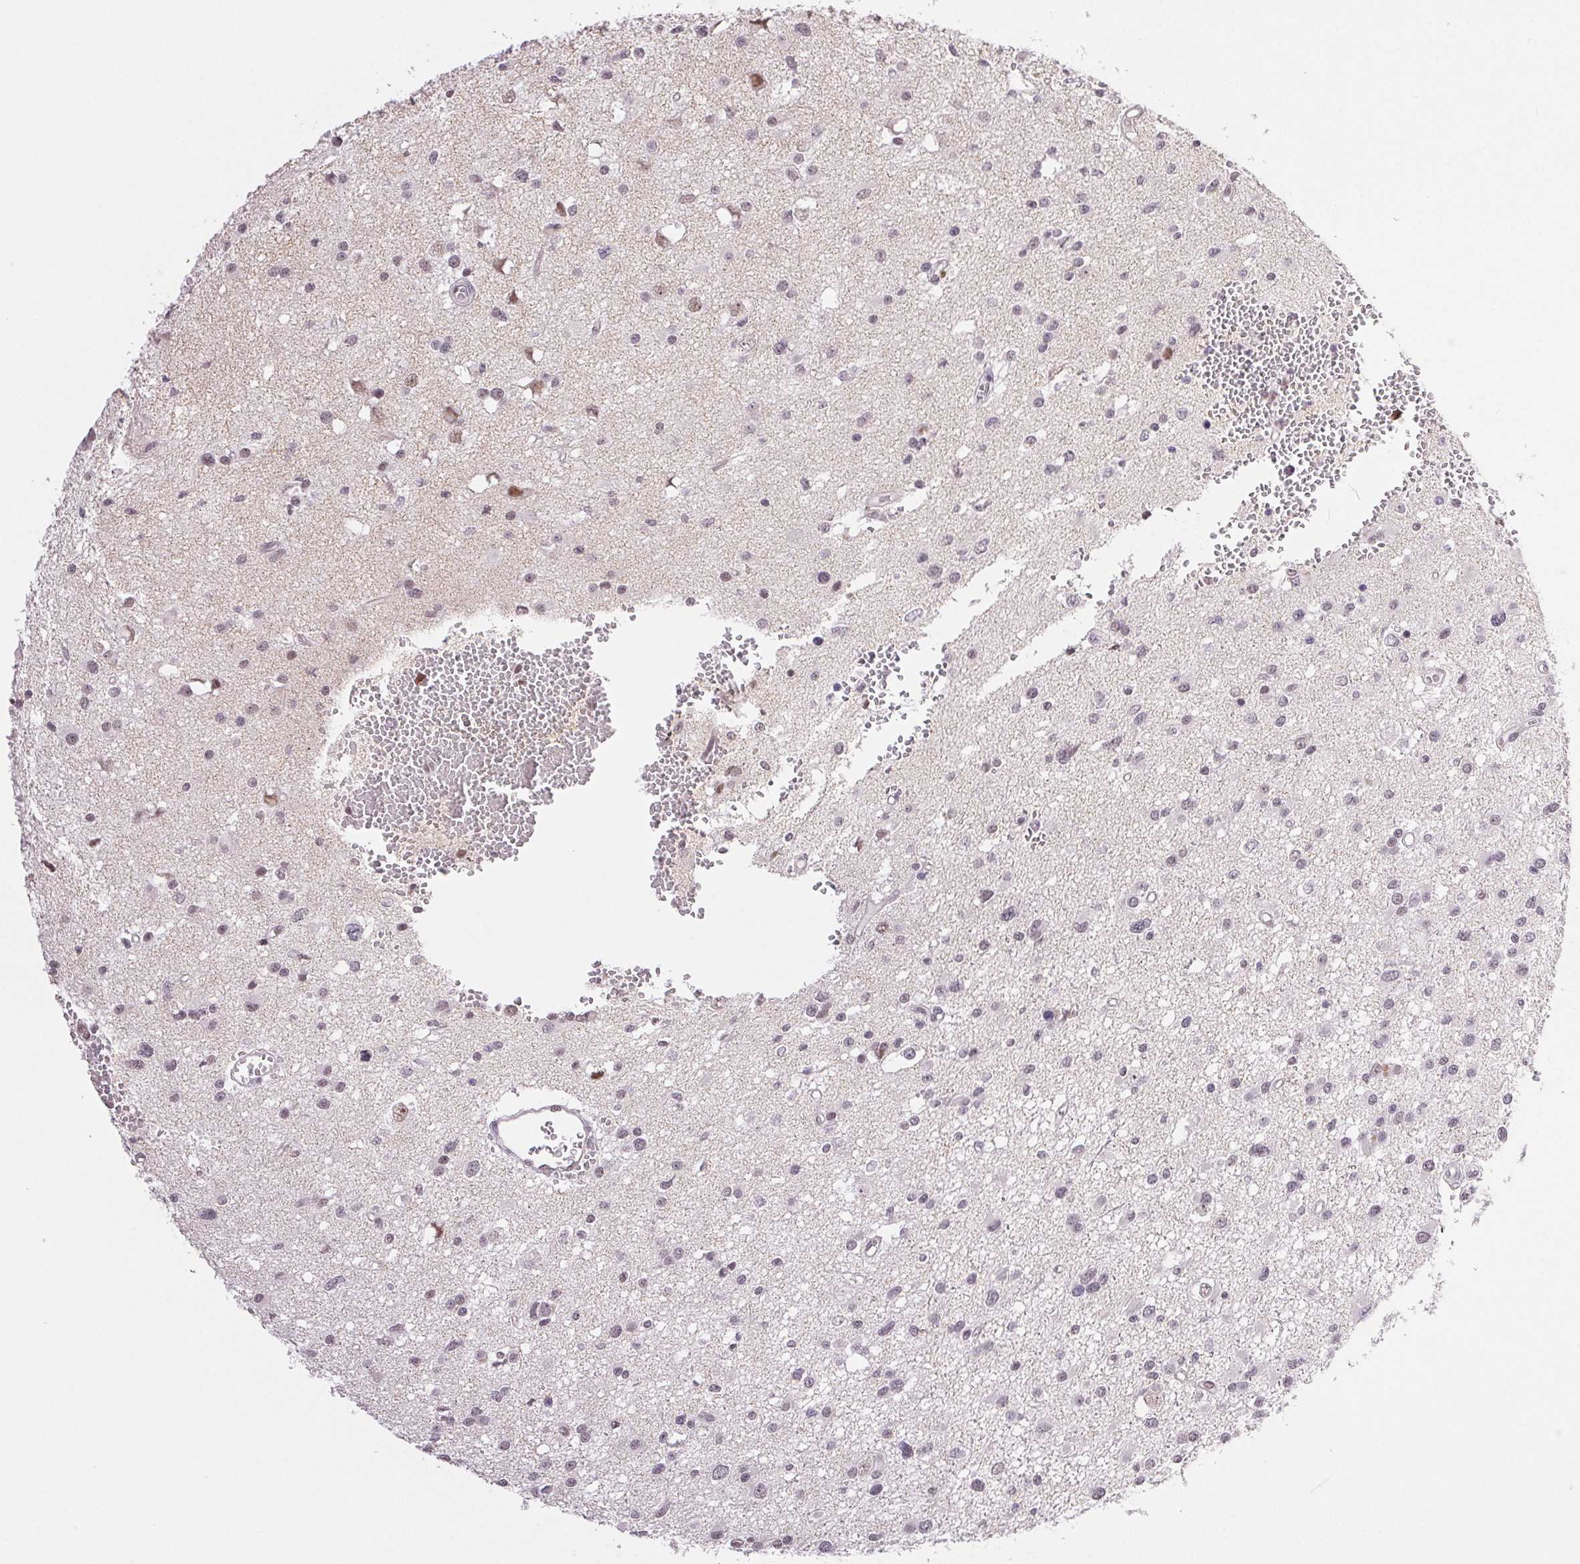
{"staining": {"intensity": "moderate", "quantity": "<25%", "location": "nuclear"}, "tissue": "glioma", "cell_type": "Tumor cells", "image_type": "cancer", "snomed": [{"axis": "morphology", "description": "Glioma, malignant, High grade"}, {"axis": "topography", "description": "Brain"}], "caption": "Immunohistochemical staining of human malignant high-grade glioma displays low levels of moderate nuclear protein staining in approximately <25% of tumor cells. (DAB (3,3'-diaminobenzidine) IHC with brightfield microscopy, high magnification).", "gene": "PRPF18", "patient": {"sex": "male", "age": 54}}